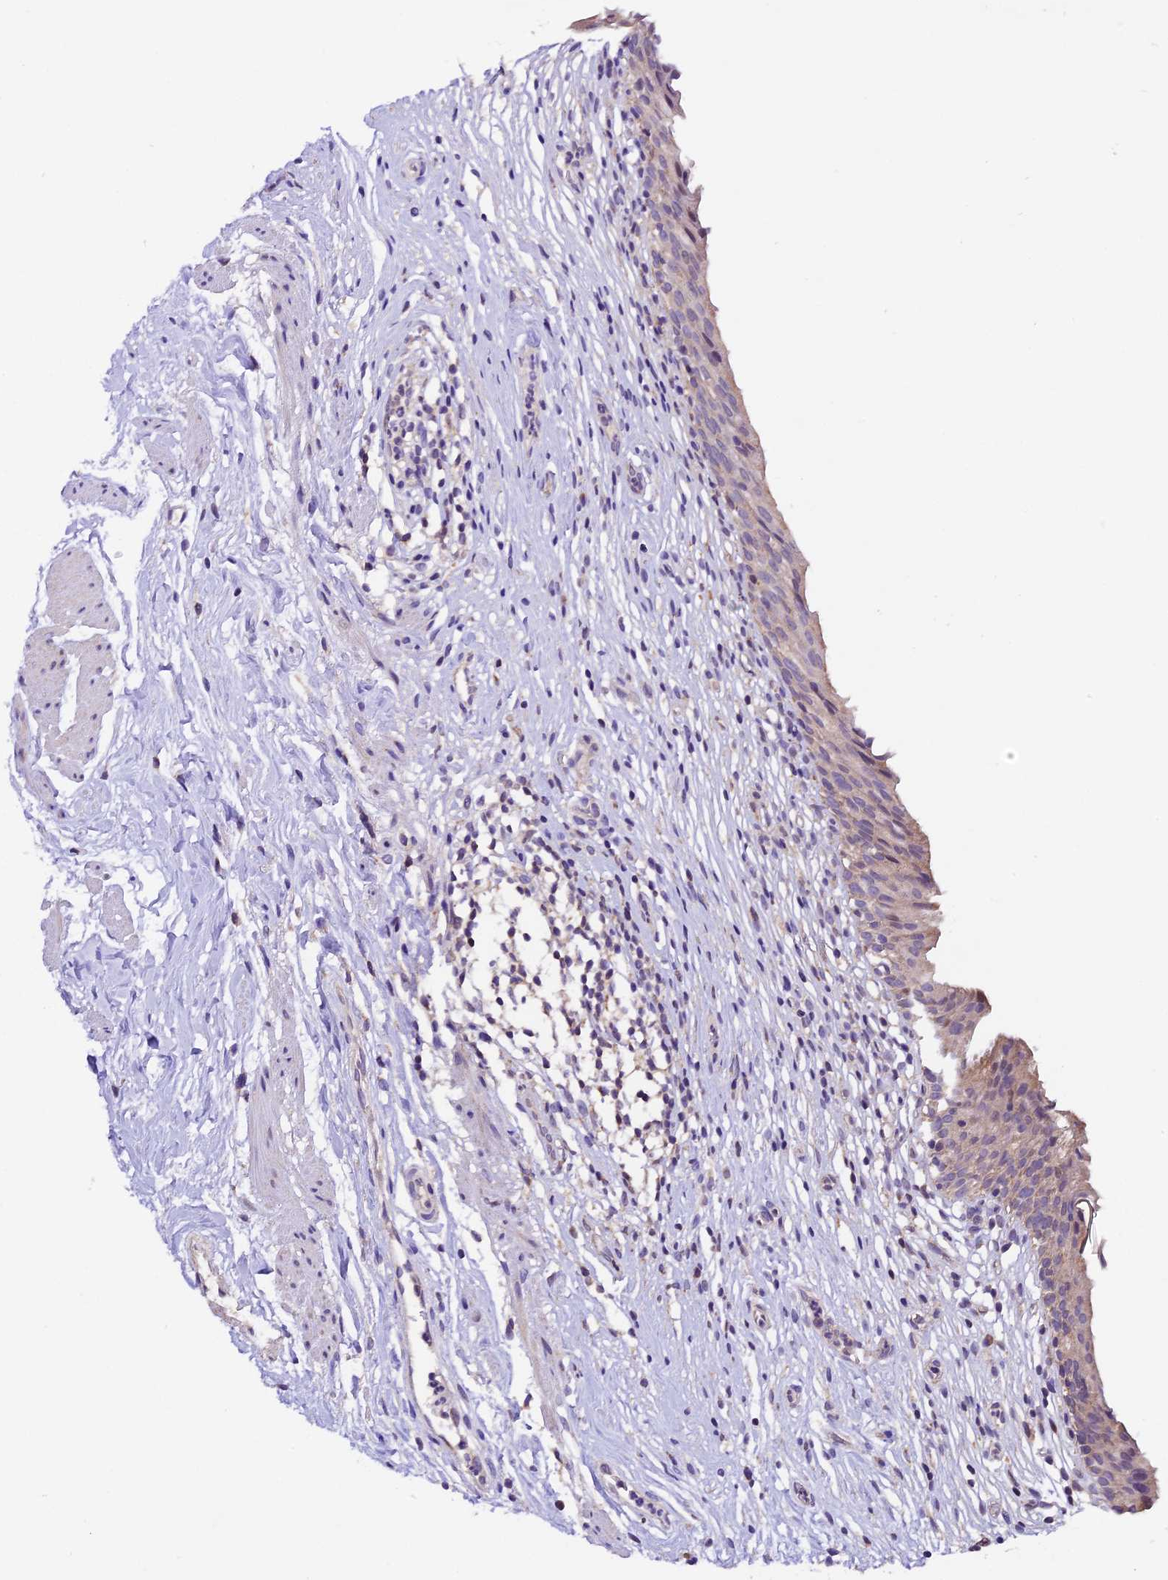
{"staining": {"intensity": "weak", "quantity": "<25%", "location": "cytoplasmic/membranous"}, "tissue": "urinary bladder", "cell_type": "Urothelial cells", "image_type": "normal", "snomed": [{"axis": "morphology", "description": "Normal tissue, NOS"}, {"axis": "morphology", "description": "Inflammation, NOS"}, {"axis": "topography", "description": "Urinary bladder"}], "caption": "Human urinary bladder stained for a protein using immunohistochemistry (IHC) shows no staining in urothelial cells.", "gene": "DDX28", "patient": {"sex": "male", "age": 63}}